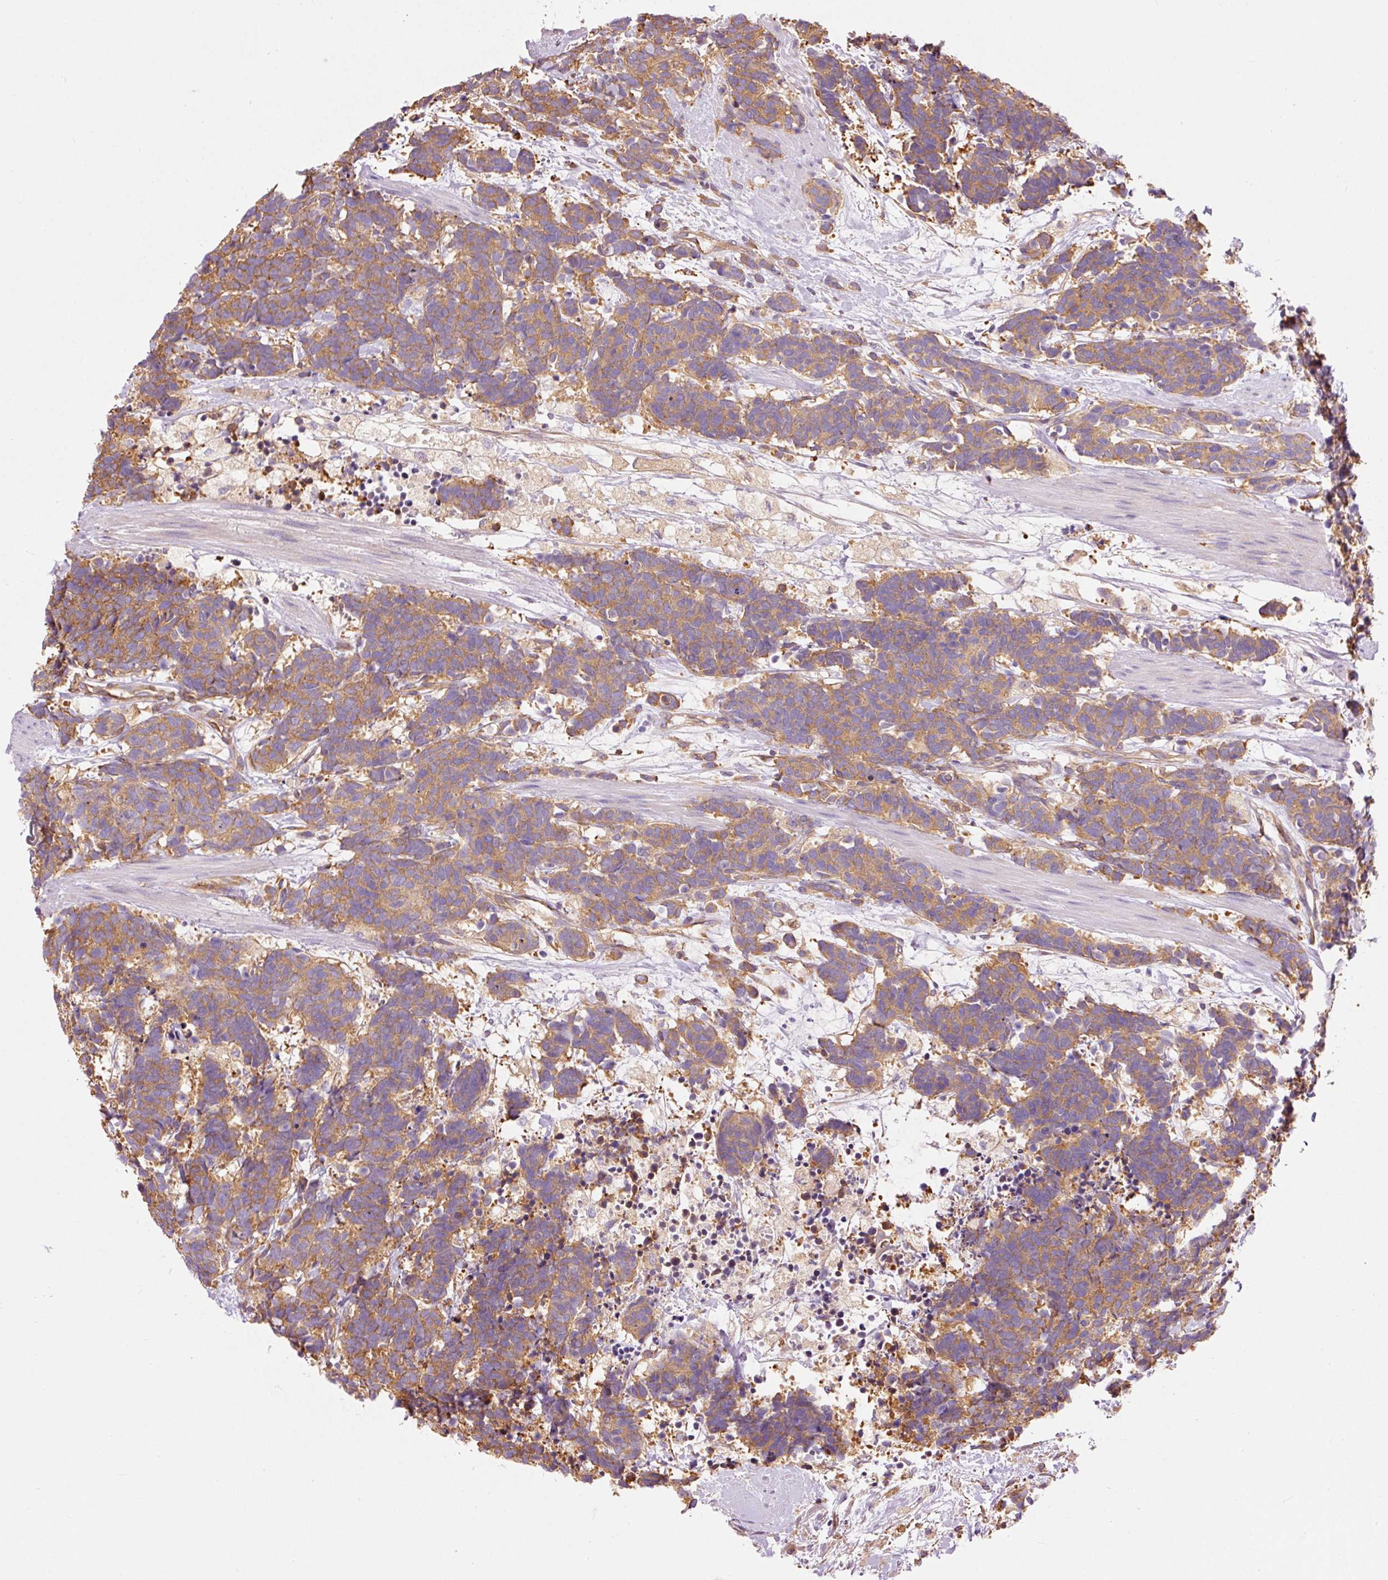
{"staining": {"intensity": "moderate", "quantity": ">75%", "location": "cytoplasmic/membranous"}, "tissue": "carcinoid", "cell_type": "Tumor cells", "image_type": "cancer", "snomed": [{"axis": "morphology", "description": "Carcinoma, NOS"}, {"axis": "morphology", "description": "Carcinoid, malignant, NOS"}, {"axis": "topography", "description": "Prostate"}], "caption": "A medium amount of moderate cytoplasmic/membranous positivity is appreciated in about >75% of tumor cells in carcinoid (malignant) tissue. The staining is performed using DAB (3,3'-diaminobenzidine) brown chromogen to label protein expression. The nuclei are counter-stained blue using hematoxylin.", "gene": "IL10RB", "patient": {"sex": "male", "age": 57}}